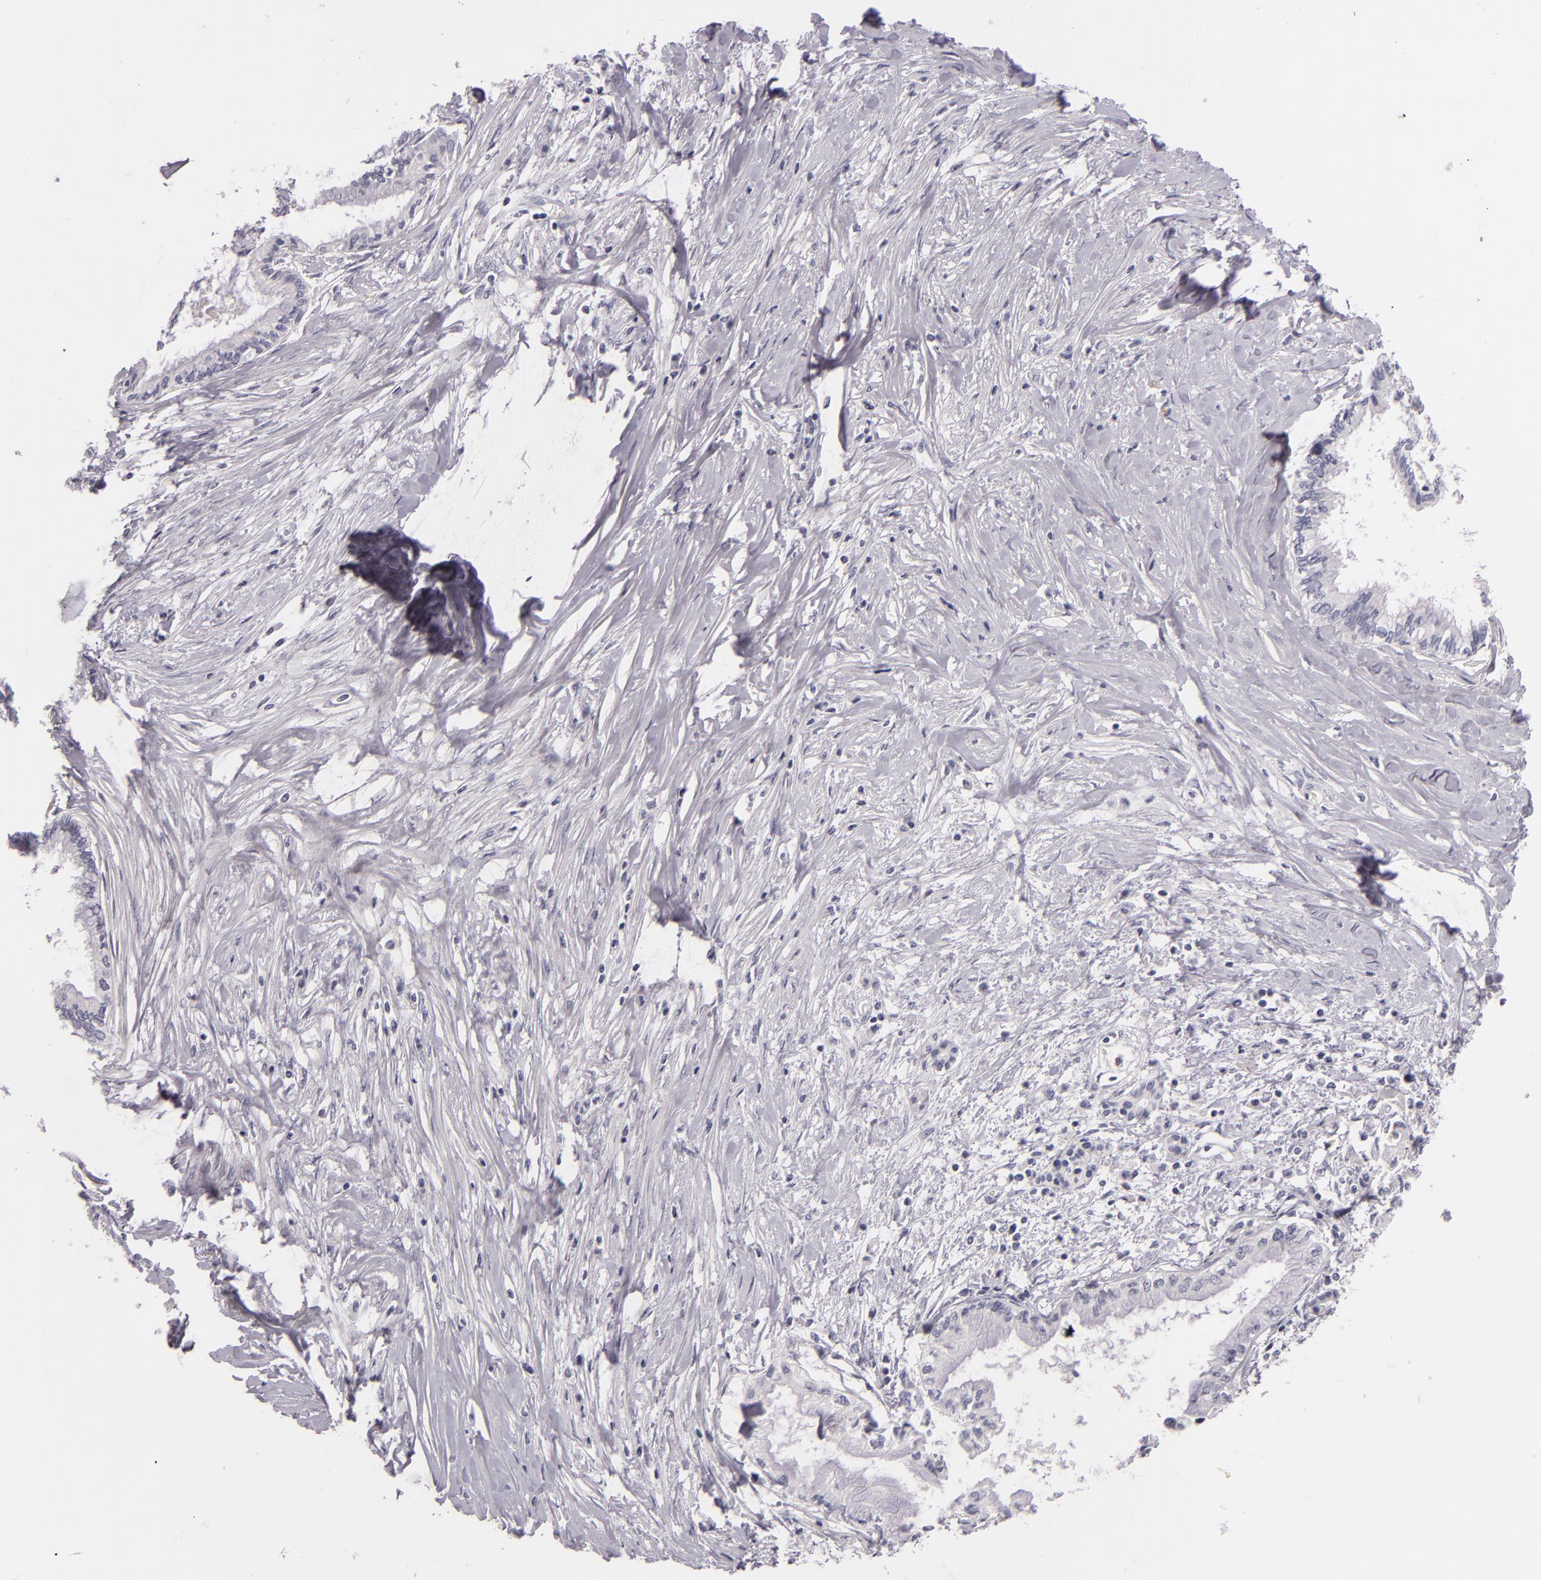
{"staining": {"intensity": "negative", "quantity": "none", "location": "none"}, "tissue": "pancreatic cancer", "cell_type": "Tumor cells", "image_type": "cancer", "snomed": [{"axis": "morphology", "description": "Adenocarcinoma, NOS"}, {"axis": "topography", "description": "Pancreas"}], "caption": "Protein analysis of pancreatic cancer shows no significant expression in tumor cells.", "gene": "FAM181A", "patient": {"sex": "female", "age": 64}}